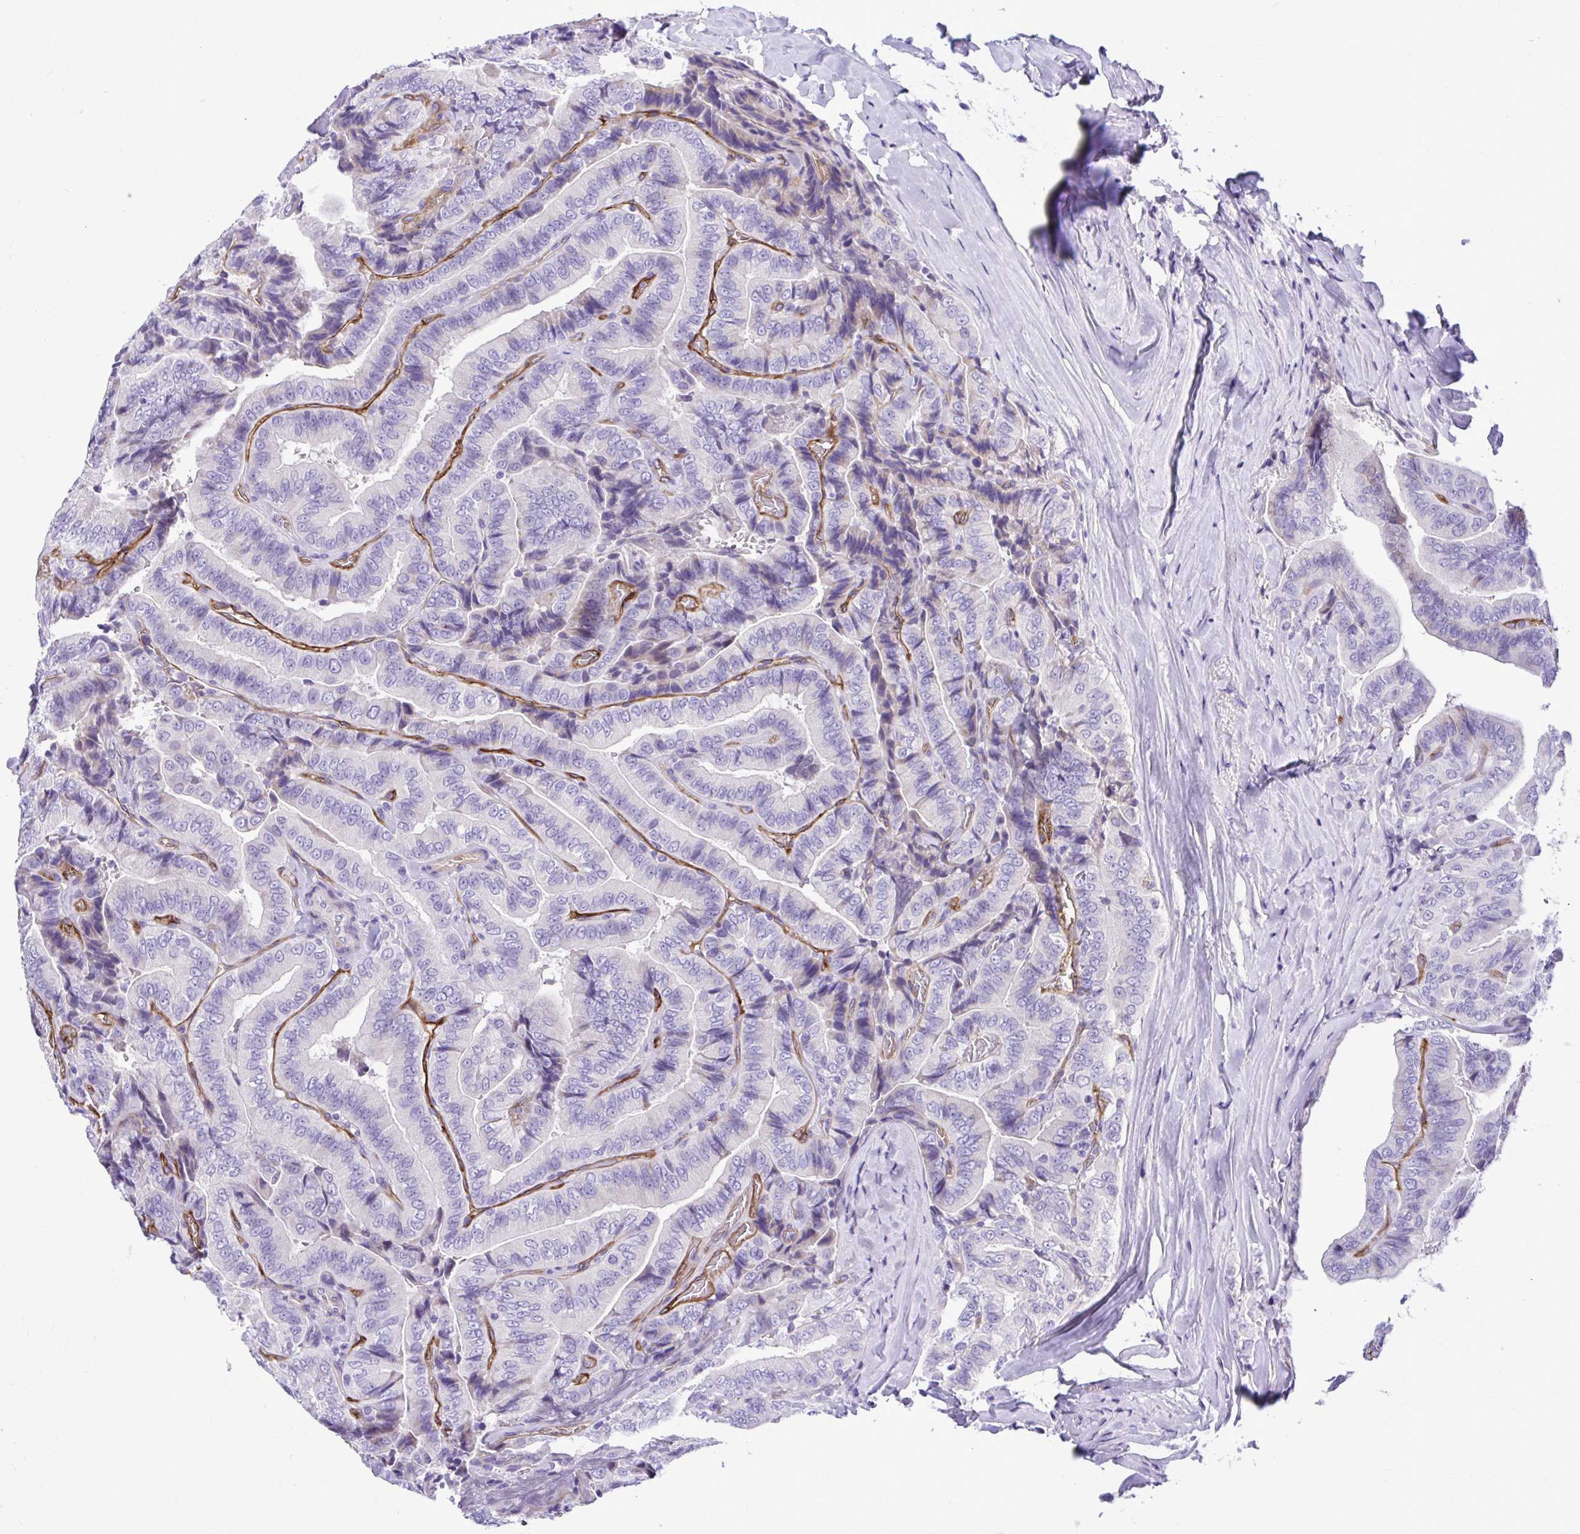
{"staining": {"intensity": "negative", "quantity": "none", "location": "none"}, "tissue": "thyroid cancer", "cell_type": "Tumor cells", "image_type": "cancer", "snomed": [{"axis": "morphology", "description": "Papillary adenocarcinoma, NOS"}, {"axis": "topography", "description": "Thyroid gland"}], "caption": "Thyroid cancer (papillary adenocarcinoma) was stained to show a protein in brown. There is no significant staining in tumor cells.", "gene": "ABCG2", "patient": {"sex": "male", "age": 61}}